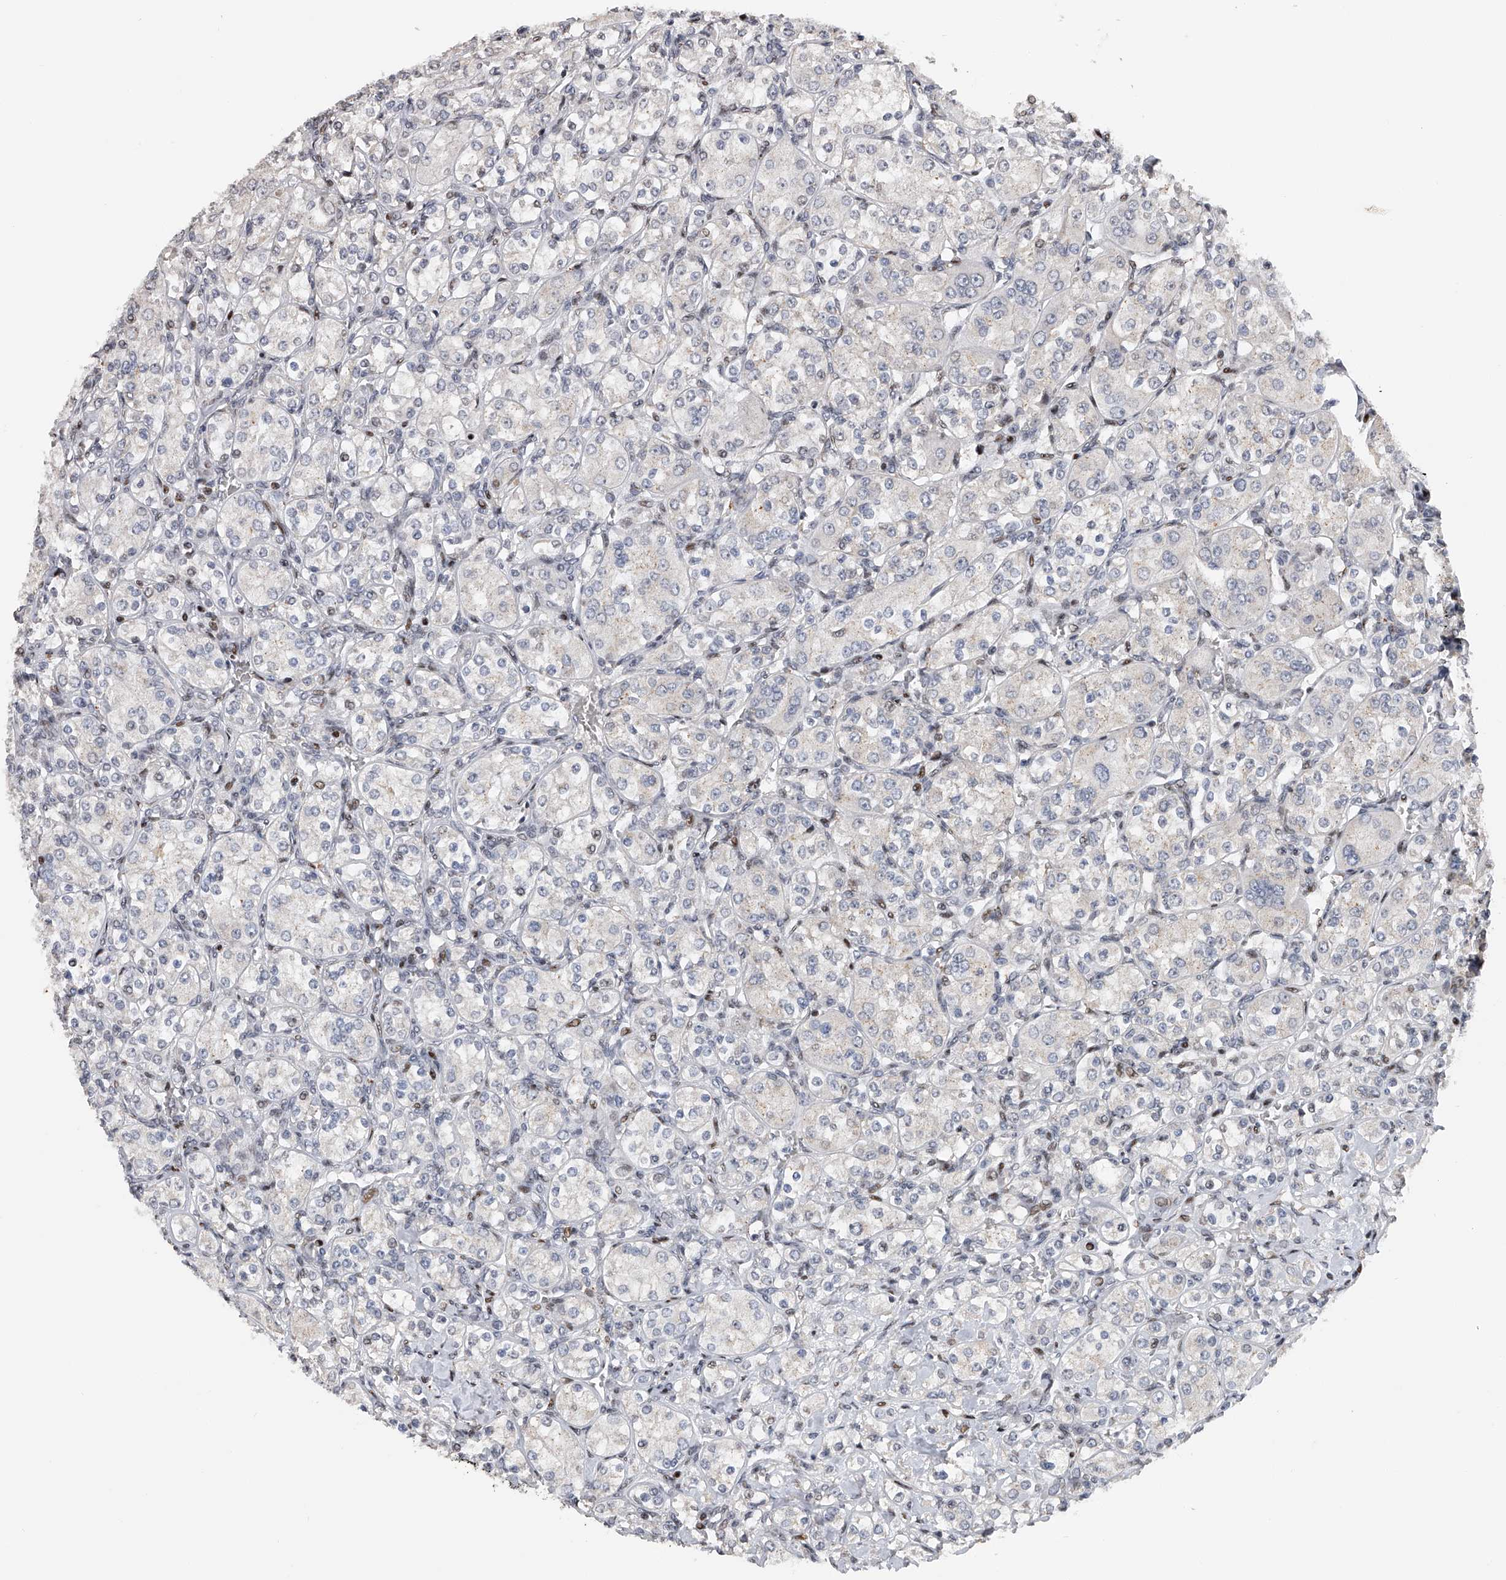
{"staining": {"intensity": "negative", "quantity": "none", "location": "none"}, "tissue": "renal cancer", "cell_type": "Tumor cells", "image_type": "cancer", "snomed": [{"axis": "morphology", "description": "Adenocarcinoma, NOS"}, {"axis": "topography", "description": "Kidney"}], "caption": "Renal adenocarcinoma was stained to show a protein in brown. There is no significant expression in tumor cells.", "gene": "RWDD2A", "patient": {"sex": "male", "age": 77}}